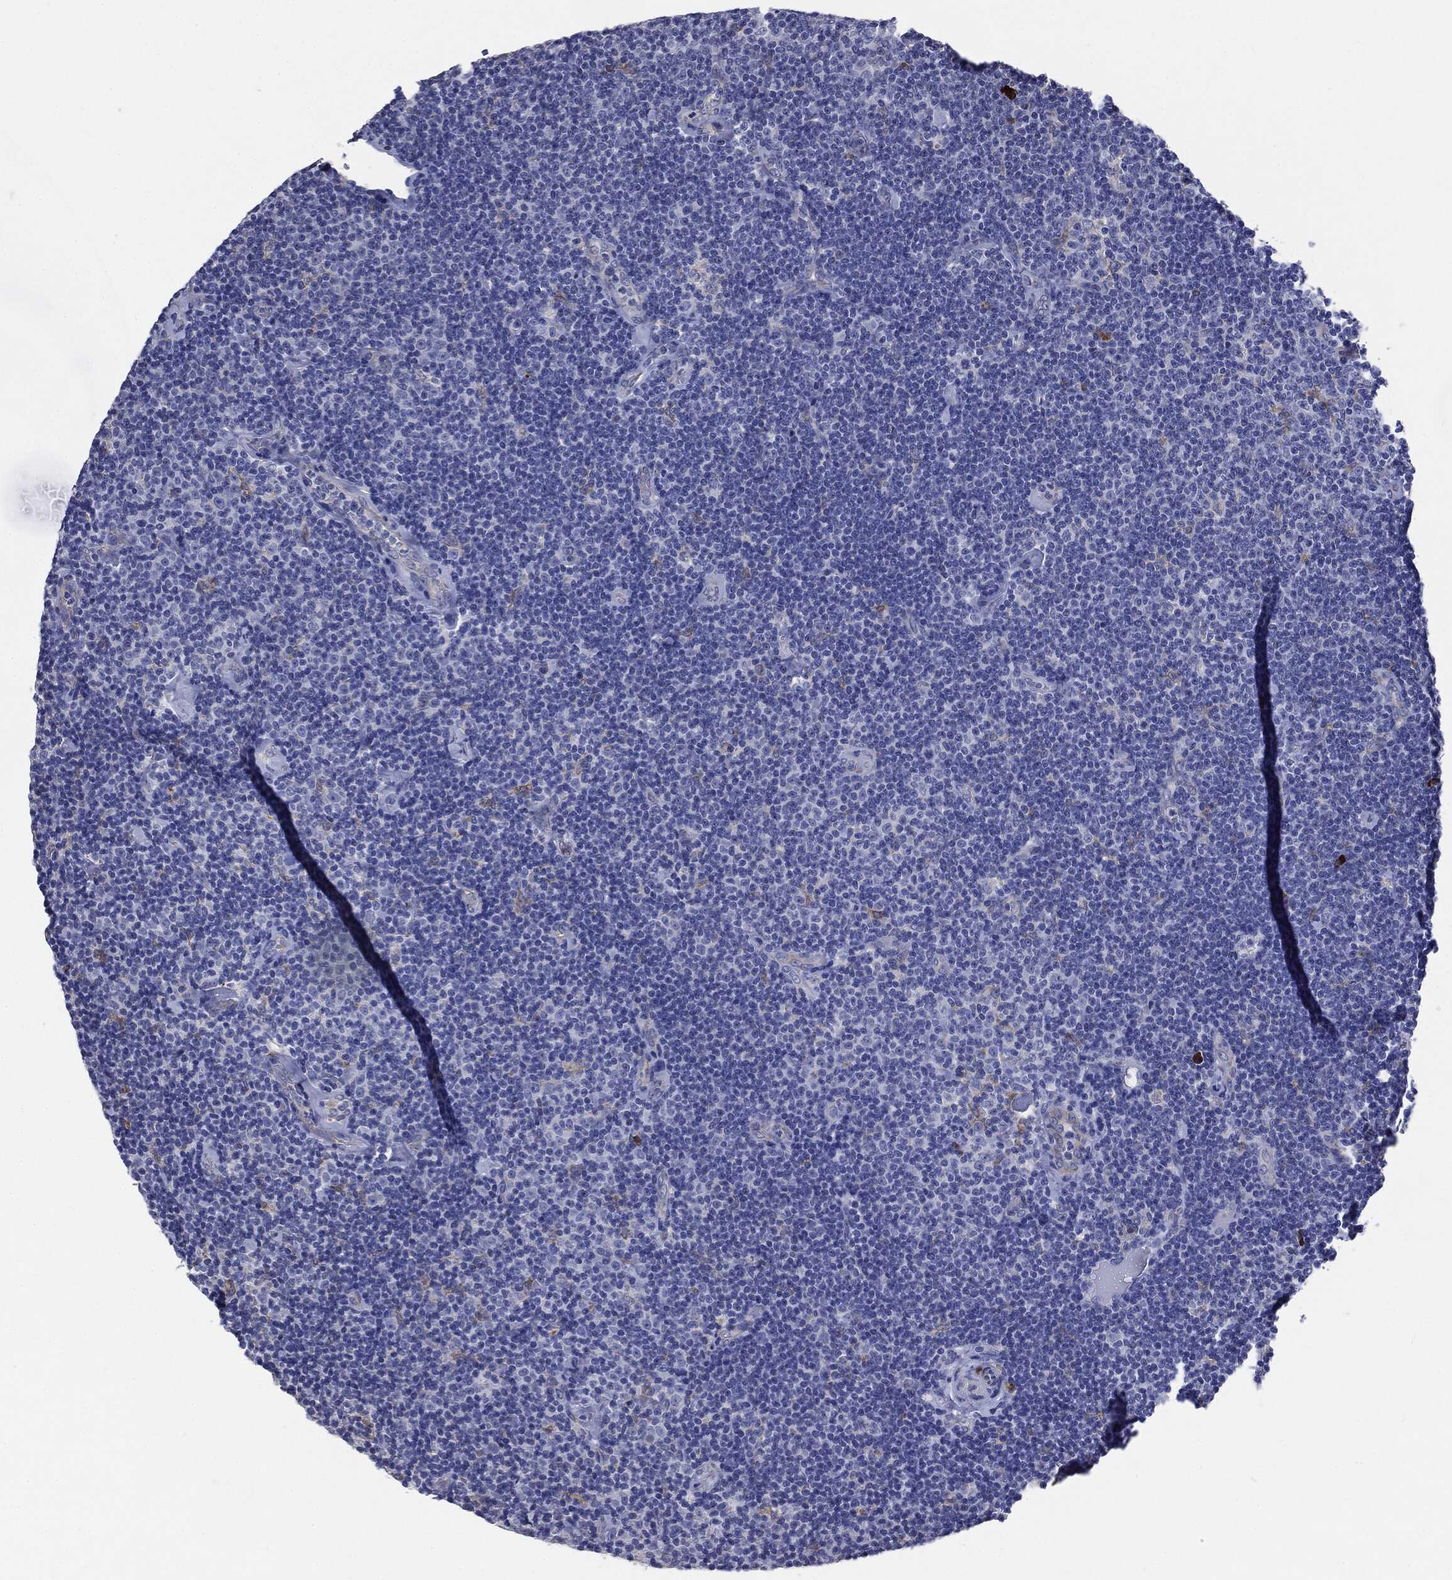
{"staining": {"intensity": "negative", "quantity": "none", "location": "none"}, "tissue": "lymphoma", "cell_type": "Tumor cells", "image_type": "cancer", "snomed": [{"axis": "morphology", "description": "Malignant lymphoma, non-Hodgkin's type, Low grade"}, {"axis": "topography", "description": "Lymph node"}], "caption": "Lymphoma stained for a protein using IHC displays no staining tumor cells.", "gene": "PTGS2", "patient": {"sex": "male", "age": 81}}